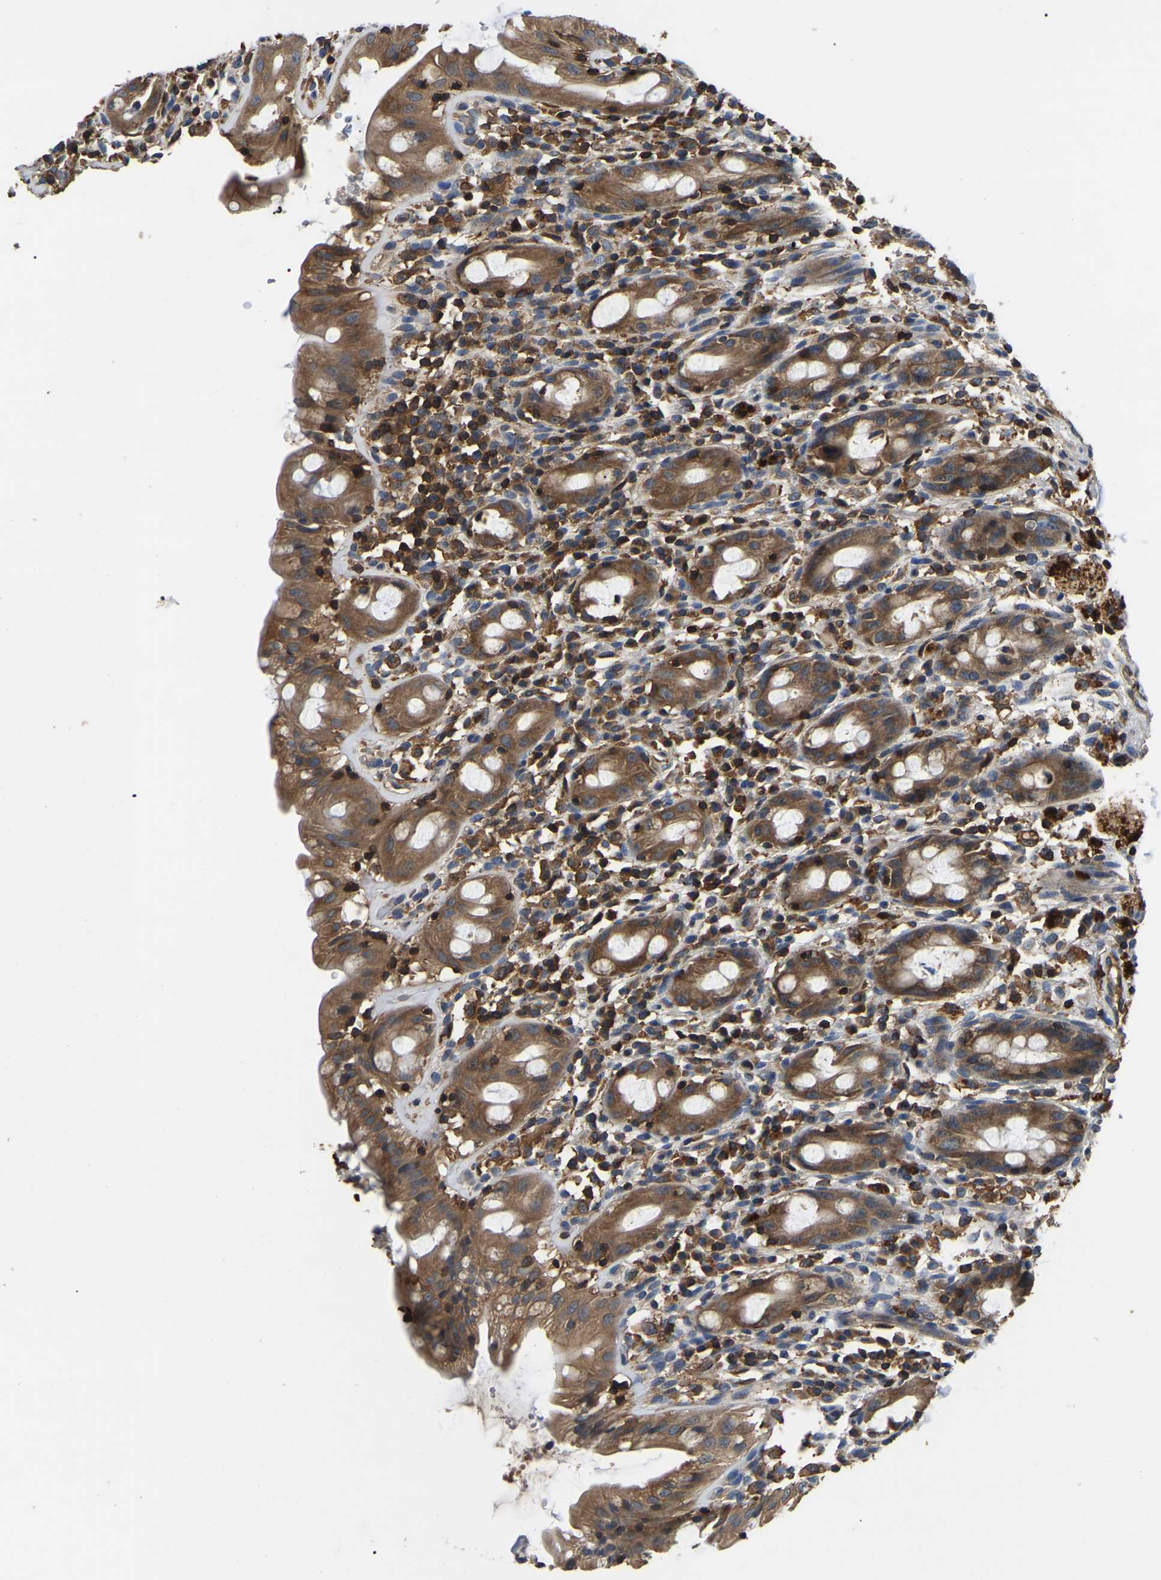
{"staining": {"intensity": "moderate", "quantity": ">75%", "location": "cytoplasmic/membranous"}, "tissue": "rectum", "cell_type": "Glandular cells", "image_type": "normal", "snomed": [{"axis": "morphology", "description": "Normal tissue, NOS"}, {"axis": "topography", "description": "Rectum"}], "caption": "This histopathology image displays benign rectum stained with IHC to label a protein in brown. The cytoplasmic/membranous of glandular cells show moderate positivity for the protein. Nuclei are counter-stained blue.", "gene": "SMPD2", "patient": {"sex": "male", "age": 44}}